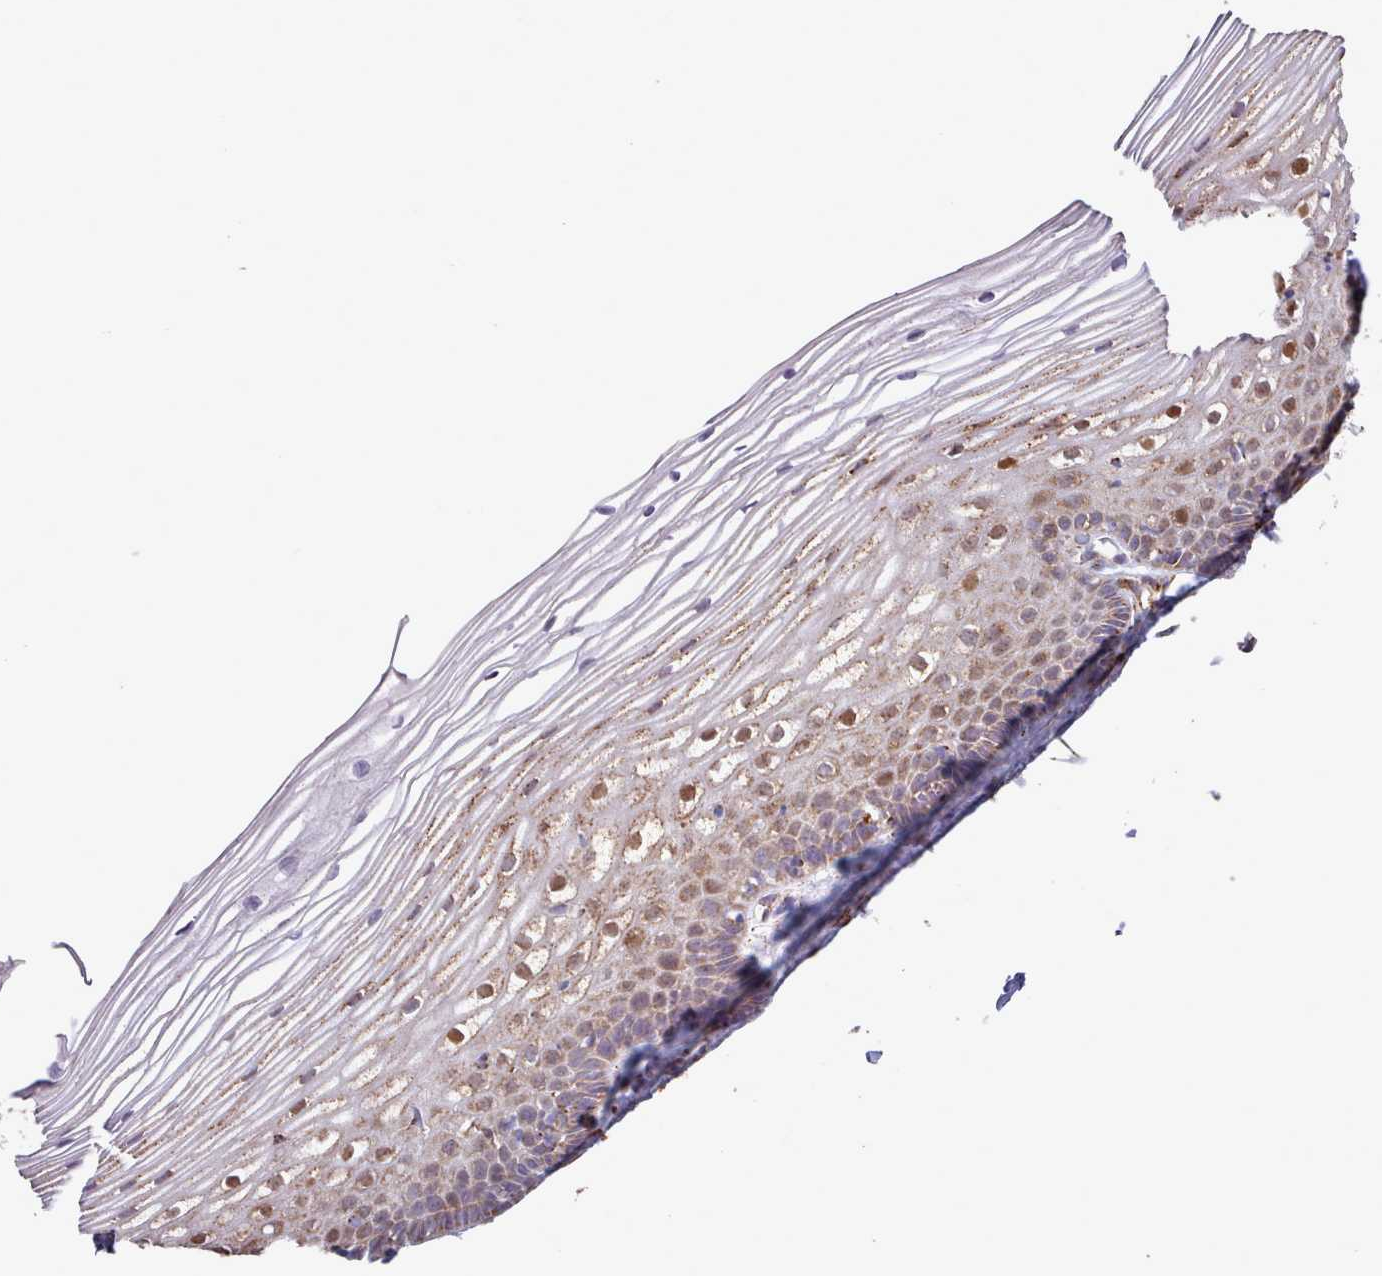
{"staining": {"intensity": "moderate", "quantity": ">75%", "location": "cytoplasmic/membranous"}, "tissue": "cervix", "cell_type": "Glandular cells", "image_type": "normal", "snomed": [{"axis": "morphology", "description": "Normal tissue, NOS"}, {"axis": "topography", "description": "Cervix"}], "caption": "Approximately >75% of glandular cells in normal cervix exhibit moderate cytoplasmic/membranous protein expression as visualized by brown immunohistochemical staining.", "gene": "HSDL2", "patient": {"sex": "female", "age": 40}}